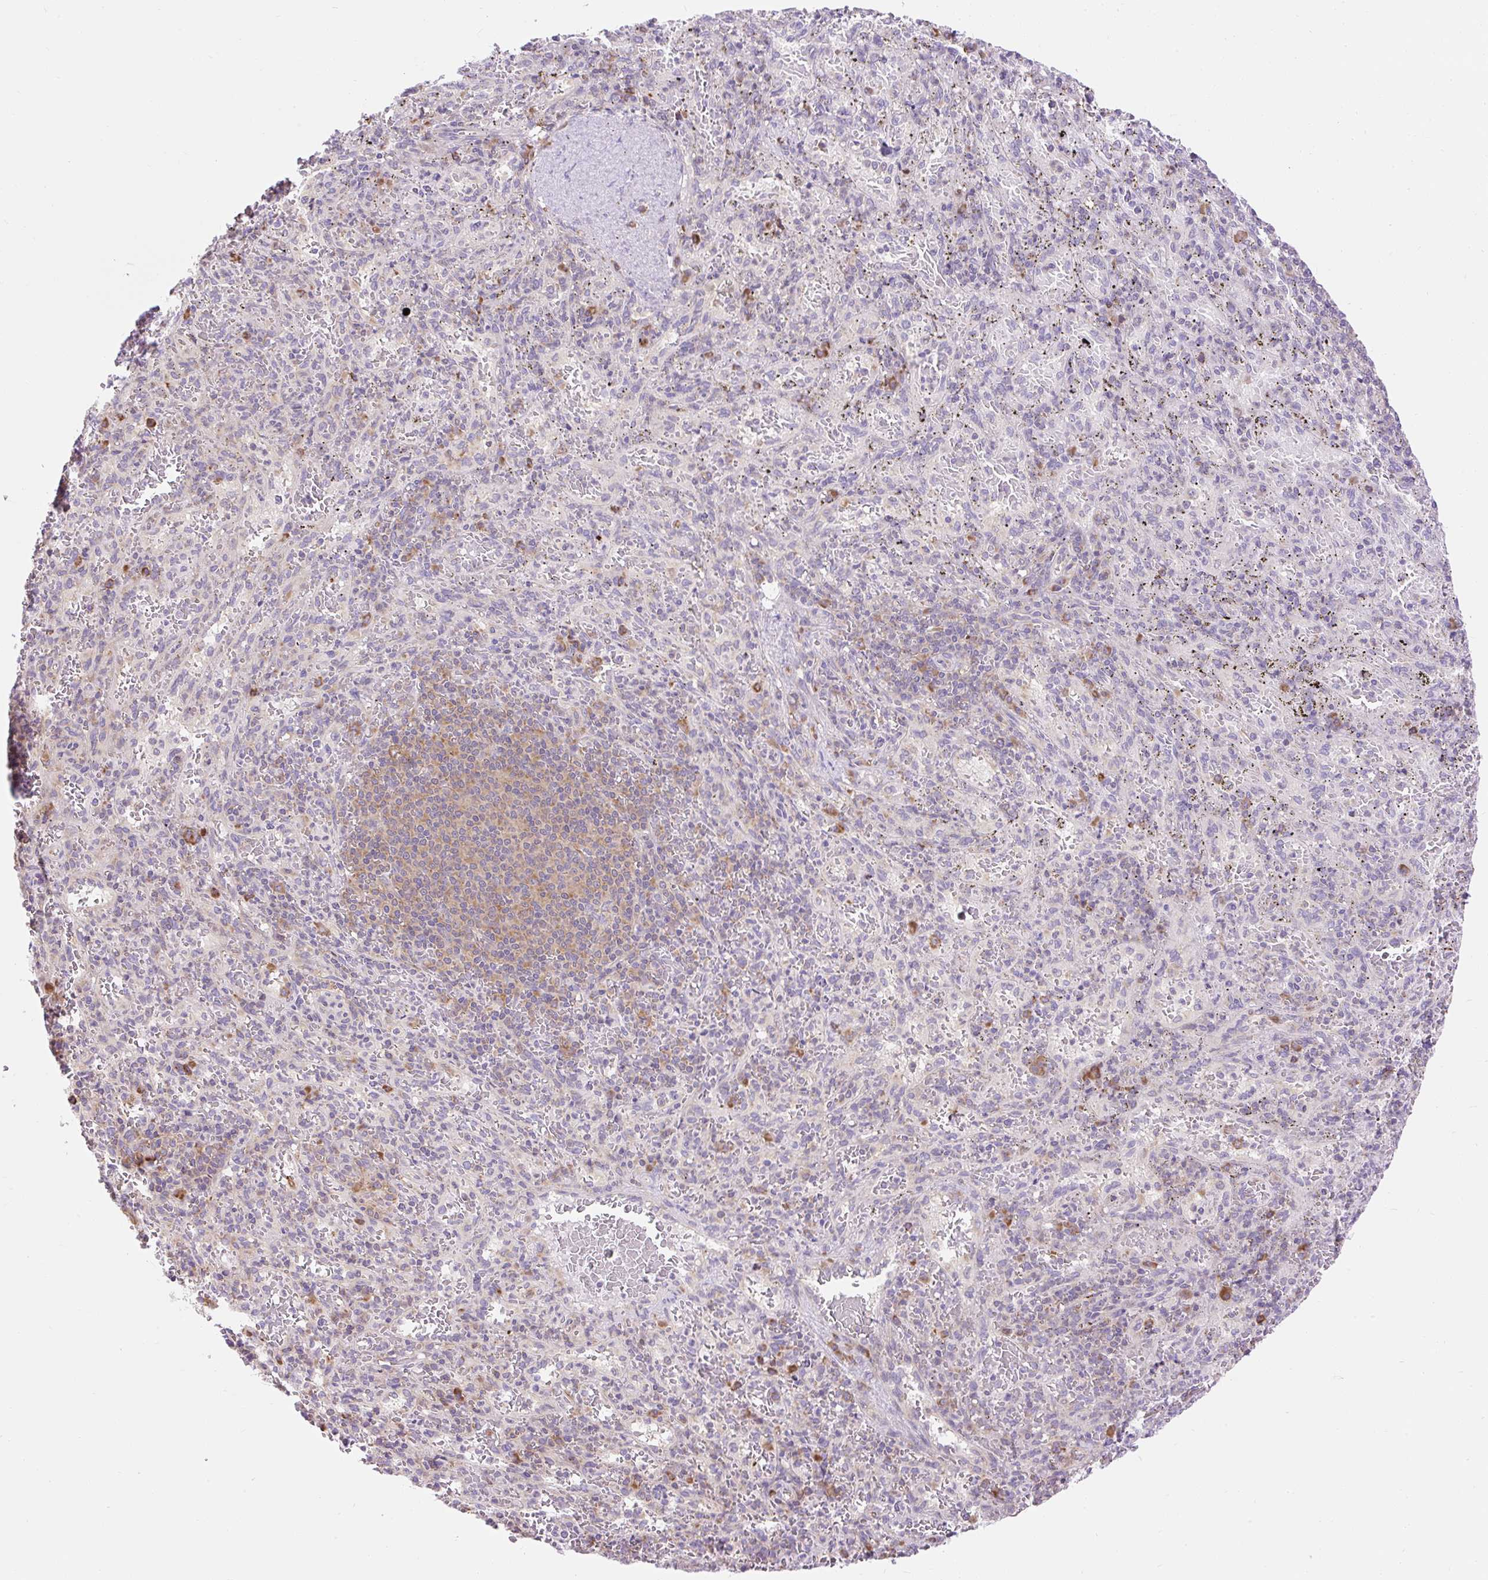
{"staining": {"intensity": "weak", "quantity": "<25%", "location": "cytoplasmic/membranous"}, "tissue": "spleen", "cell_type": "Cells in red pulp", "image_type": "normal", "snomed": [{"axis": "morphology", "description": "Normal tissue, NOS"}, {"axis": "topography", "description": "Spleen"}], "caption": "This is an immunohistochemistry (IHC) photomicrograph of benign spleen. There is no positivity in cells in red pulp.", "gene": "GPR45", "patient": {"sex": "male", "age": 57}}